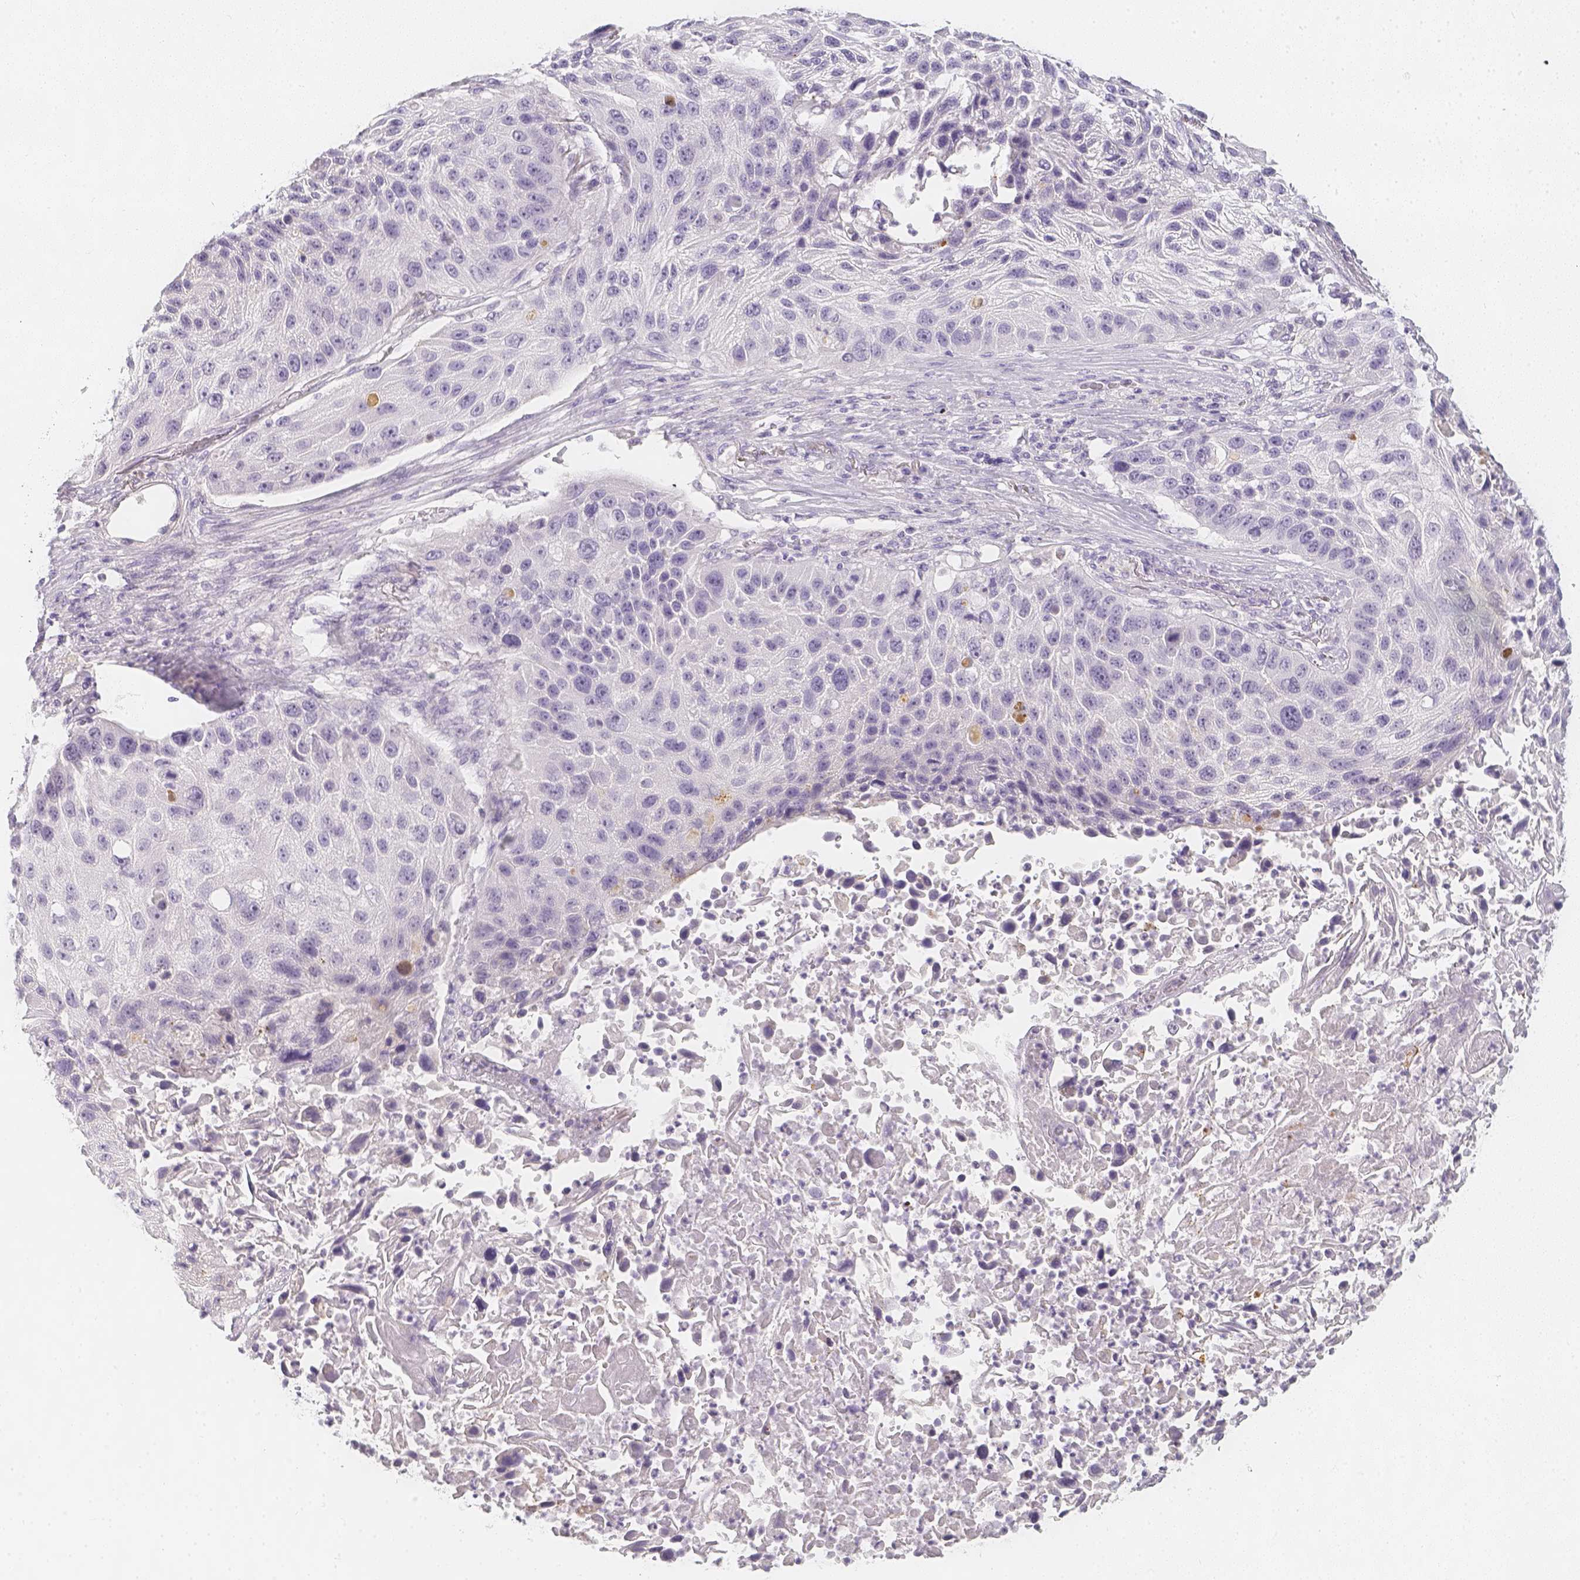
{"staining": {"intensity": "negative", "quantity": "none", "location": "none"}, "tissue": "lung cancer", "cell_type": "Tumor cells", "image_type": "cancer", "snomed": [{"axis": "morphology", "description": "Normal morphology"}, {"axis": "morphology", "description": "Squamous cell carcinoma, NOS"}, {"axis": "topography", "description": "Lymph node"}, {"axis": "topography", "description": "Lung"}], "caption": "IHC histopathology image of lung cancer (squamous cell carcinoma) stained for a protein (brown), which demonstrates no positivity in tumor cells.", "gene": "SLC18A1", "patient": {"sex": "male", "age": 67}}